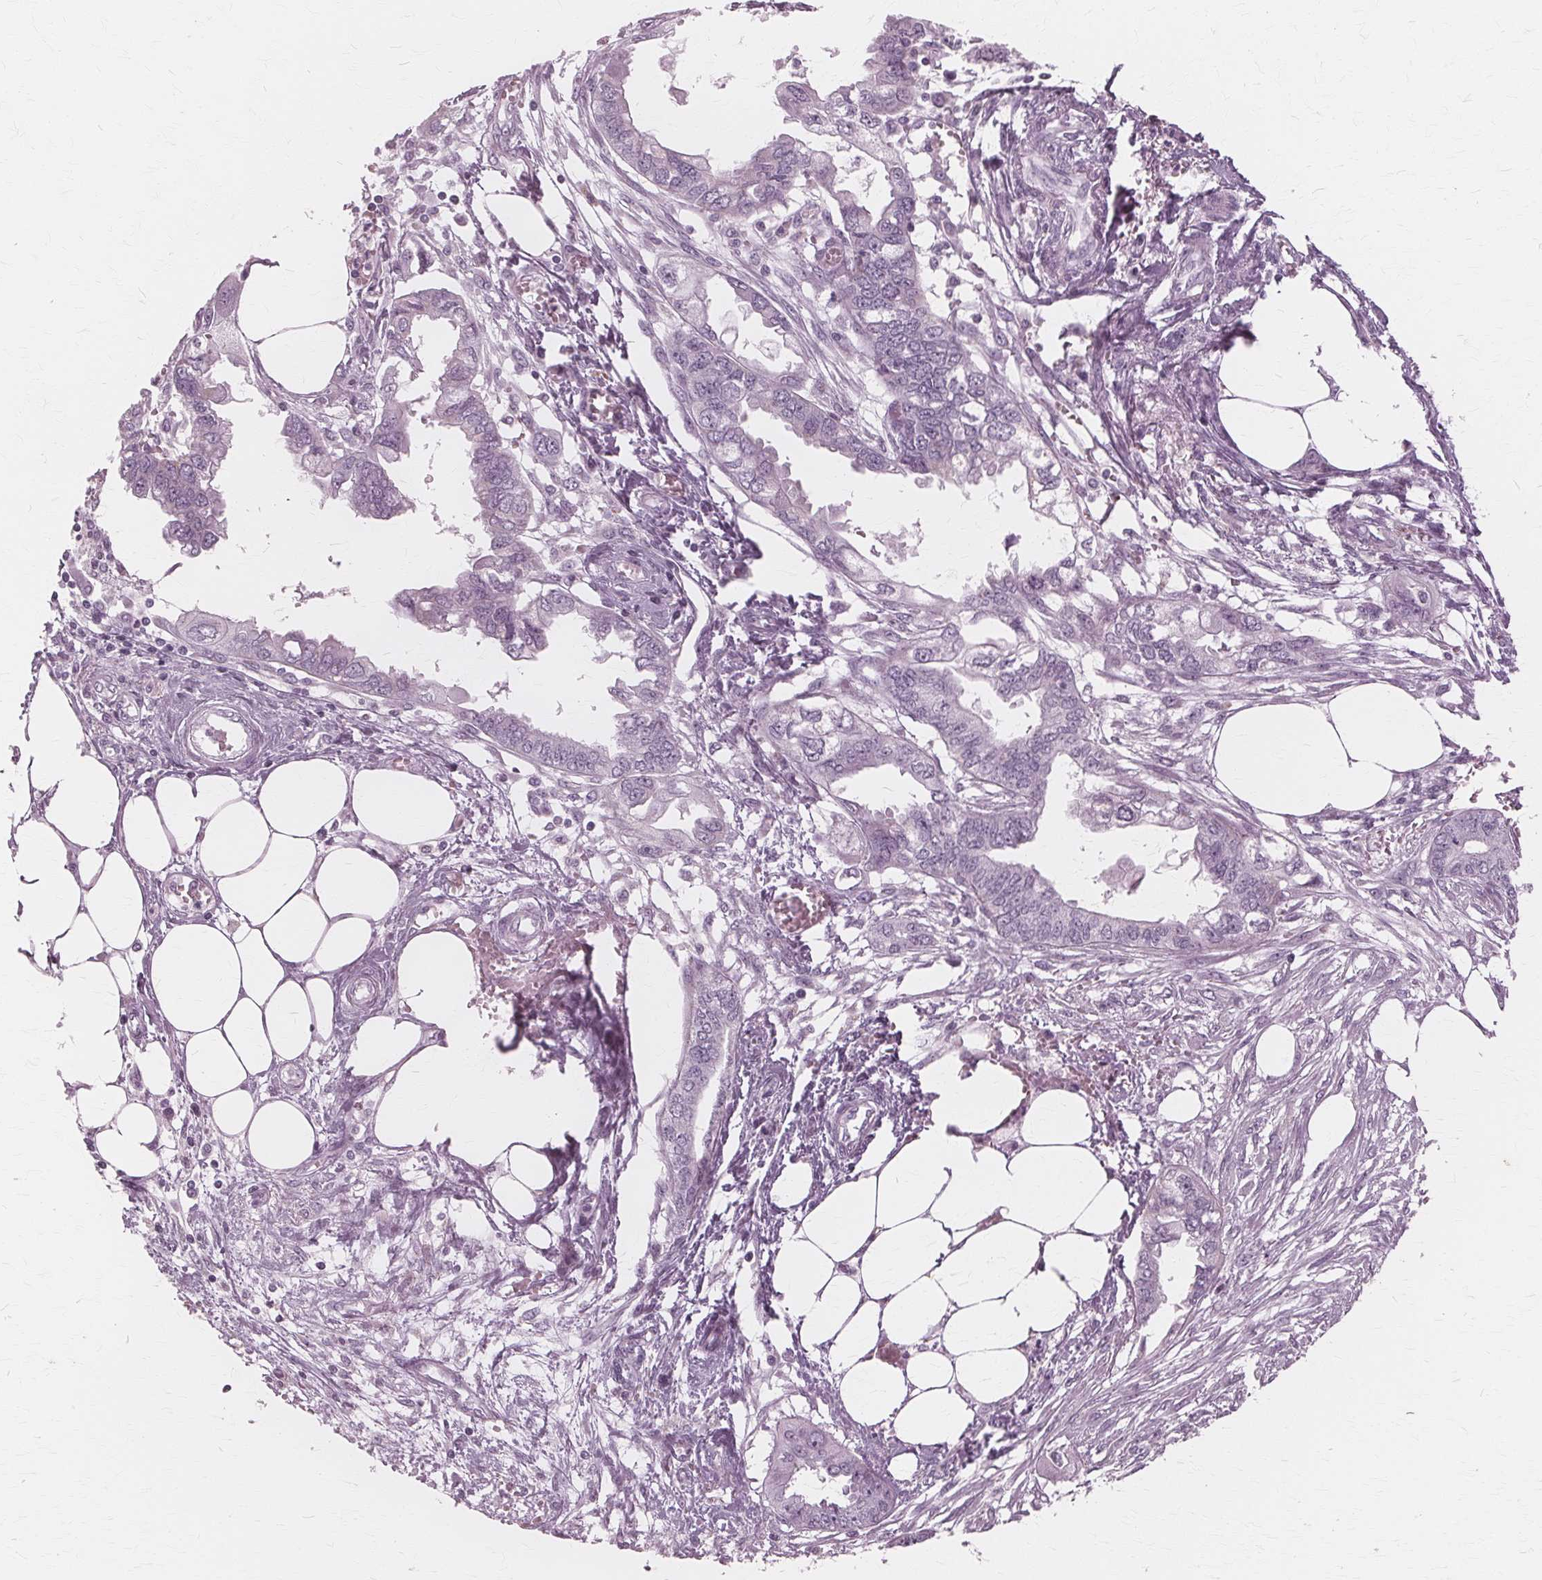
{"staining": {"intensity": "negative", "quantity": "none", "location": "none"}, "tissue": "endometrial cancer", "cell_type": "Tumor cells", "image_type": "cancer", "snomed": [{"axis": "morphology", "description": "Adenocarcinoma, NOS"}, {"axis": "morphology", "description": "Adenocarcinoma, metastatic, NOS"}, {"axis": "topography", "description": "Adipose tissue"}, {"axis": "topography", "description": "Endometrium"}], "caption": "Tumor cells are negative for brown protein staining in endometrial cancer.", "gene": "DNASE2", "patient": {"sex": "female", "age": 67}}